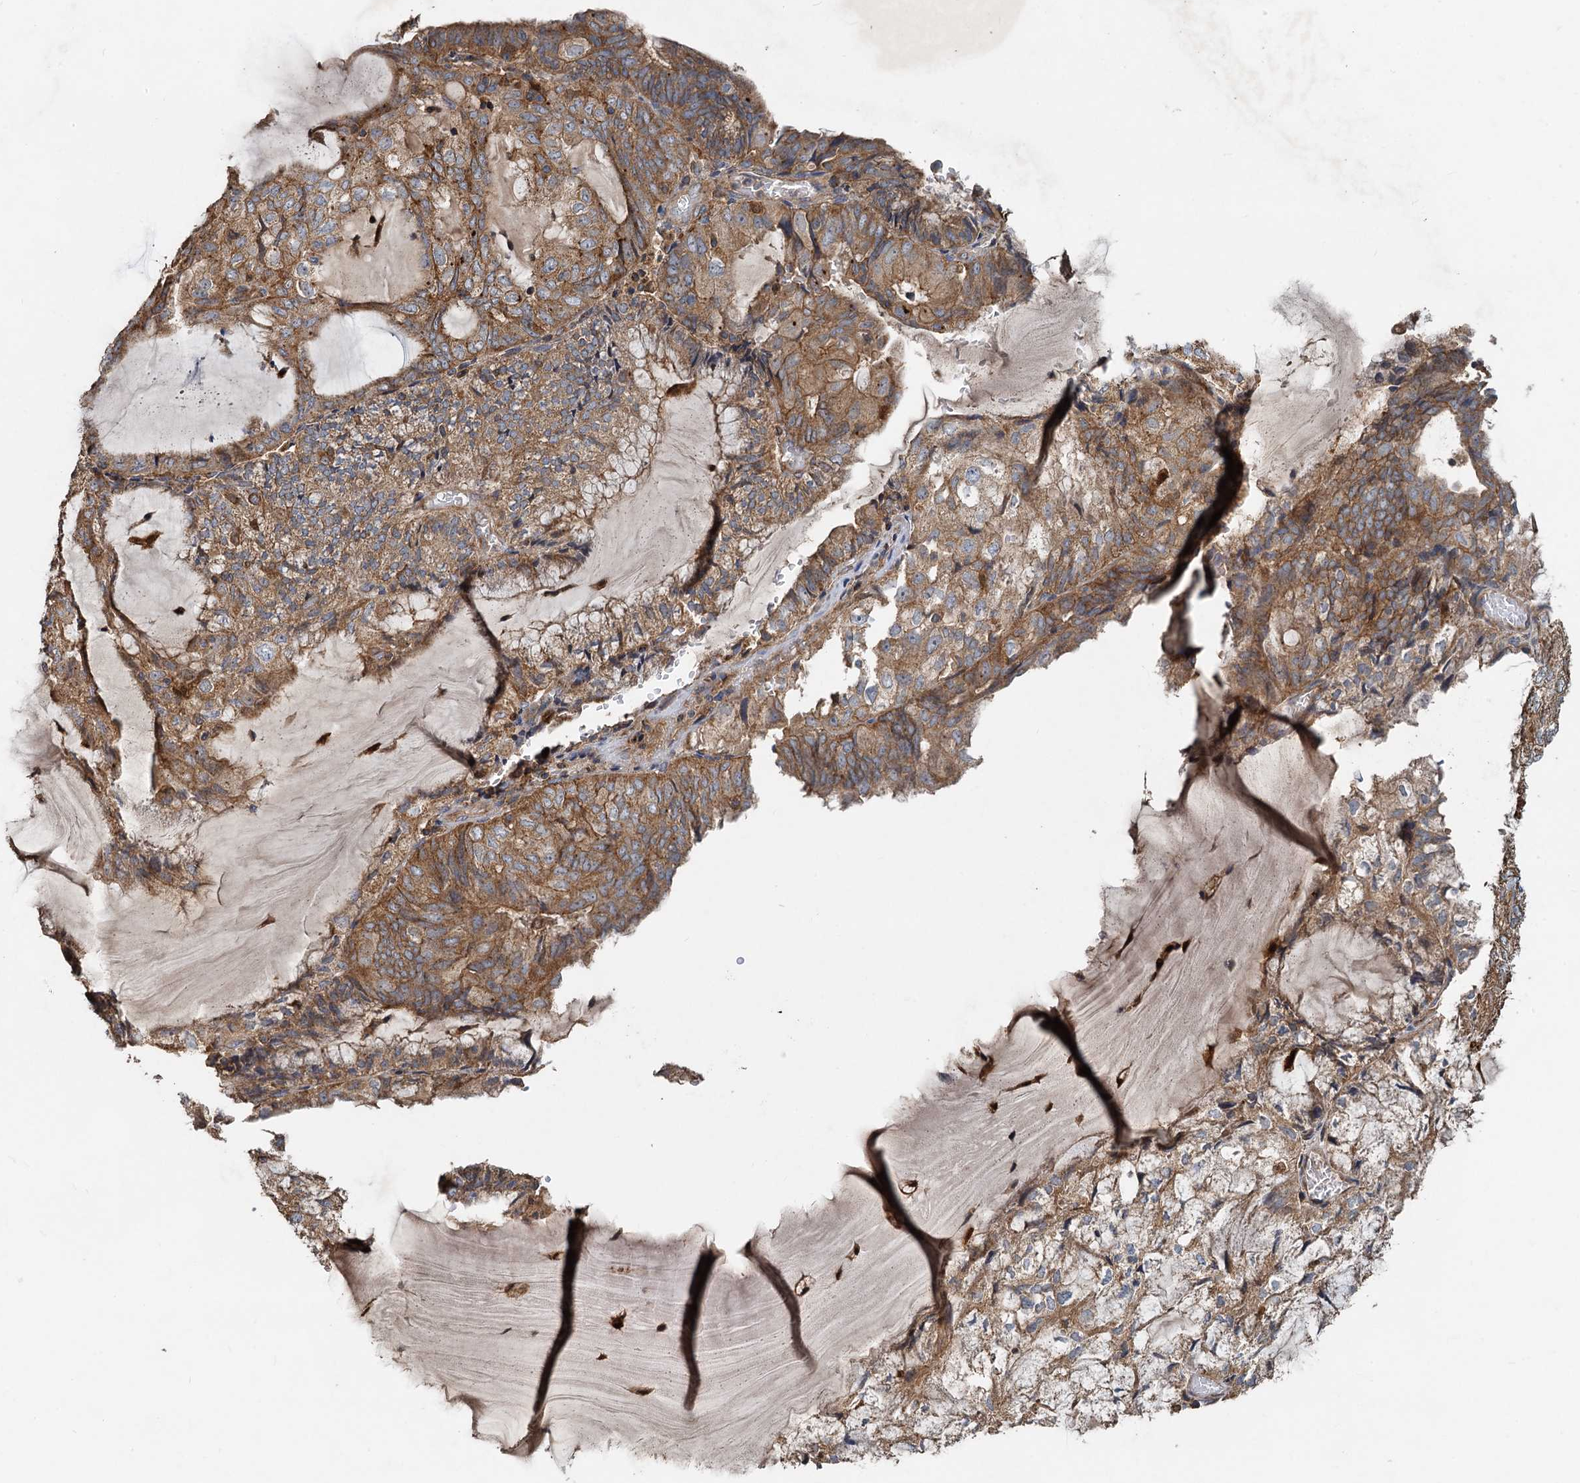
{"staining": {"intensity": "moderate", "quantity": ">75%", "location": "cytoplasmic/membranous"}, "tissue": "endometrial cancer", "cell_type": "Tumor cells", "image_type": "cancer", "snomed": [{"axis": "morphology", "description": "Adenocarcinoma, NOS"}, {"axis": "topography", "description": "Endometrium"}], "caption": "Human adenocarcinoma (endometrial) stained for a protein (brown) displays moderate cytoplasmic/membranous positive expression in approximately >75% of tumor cells.", "gene": "SDS", "patient": {"sex": "female", "age": 81}}